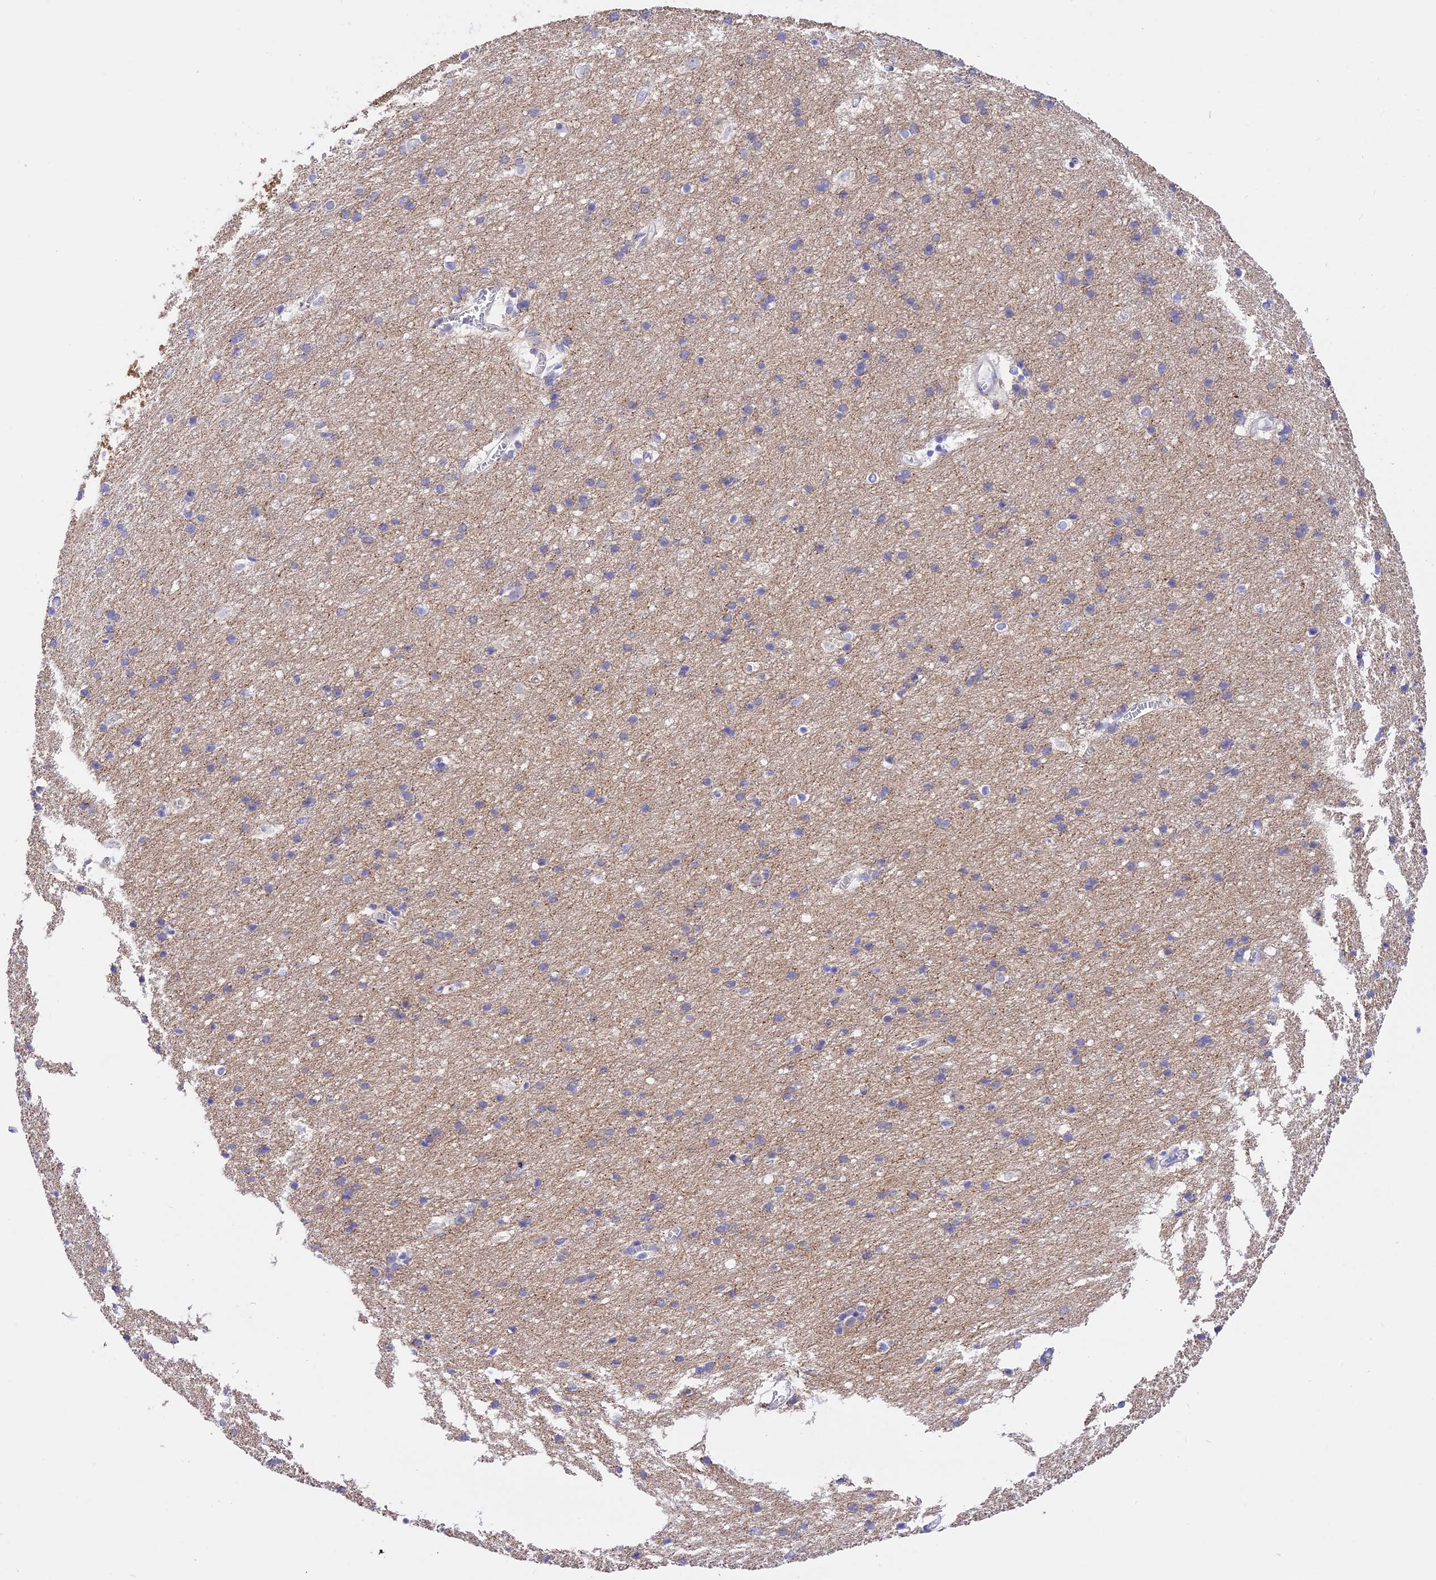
{"staining": {"intensity": "negative", "quantity": "none", "location": "none"}, "tissue": "cerebral cortex", "cell_type": "Endothelial cells", "image_type": "normal", "snomed": [{"axis": "morphology", "description": "Normal tissue, NOS"}, {"axis": "topography", "description": "Cerebral cortex"}], "caption": "DAB immunohistochemical staining of normal human cerebral cortex demonstrates no significant staining in endothelial cells.", "gene": "COL6A5", "patient": {"sex": "male", "age": 54}}